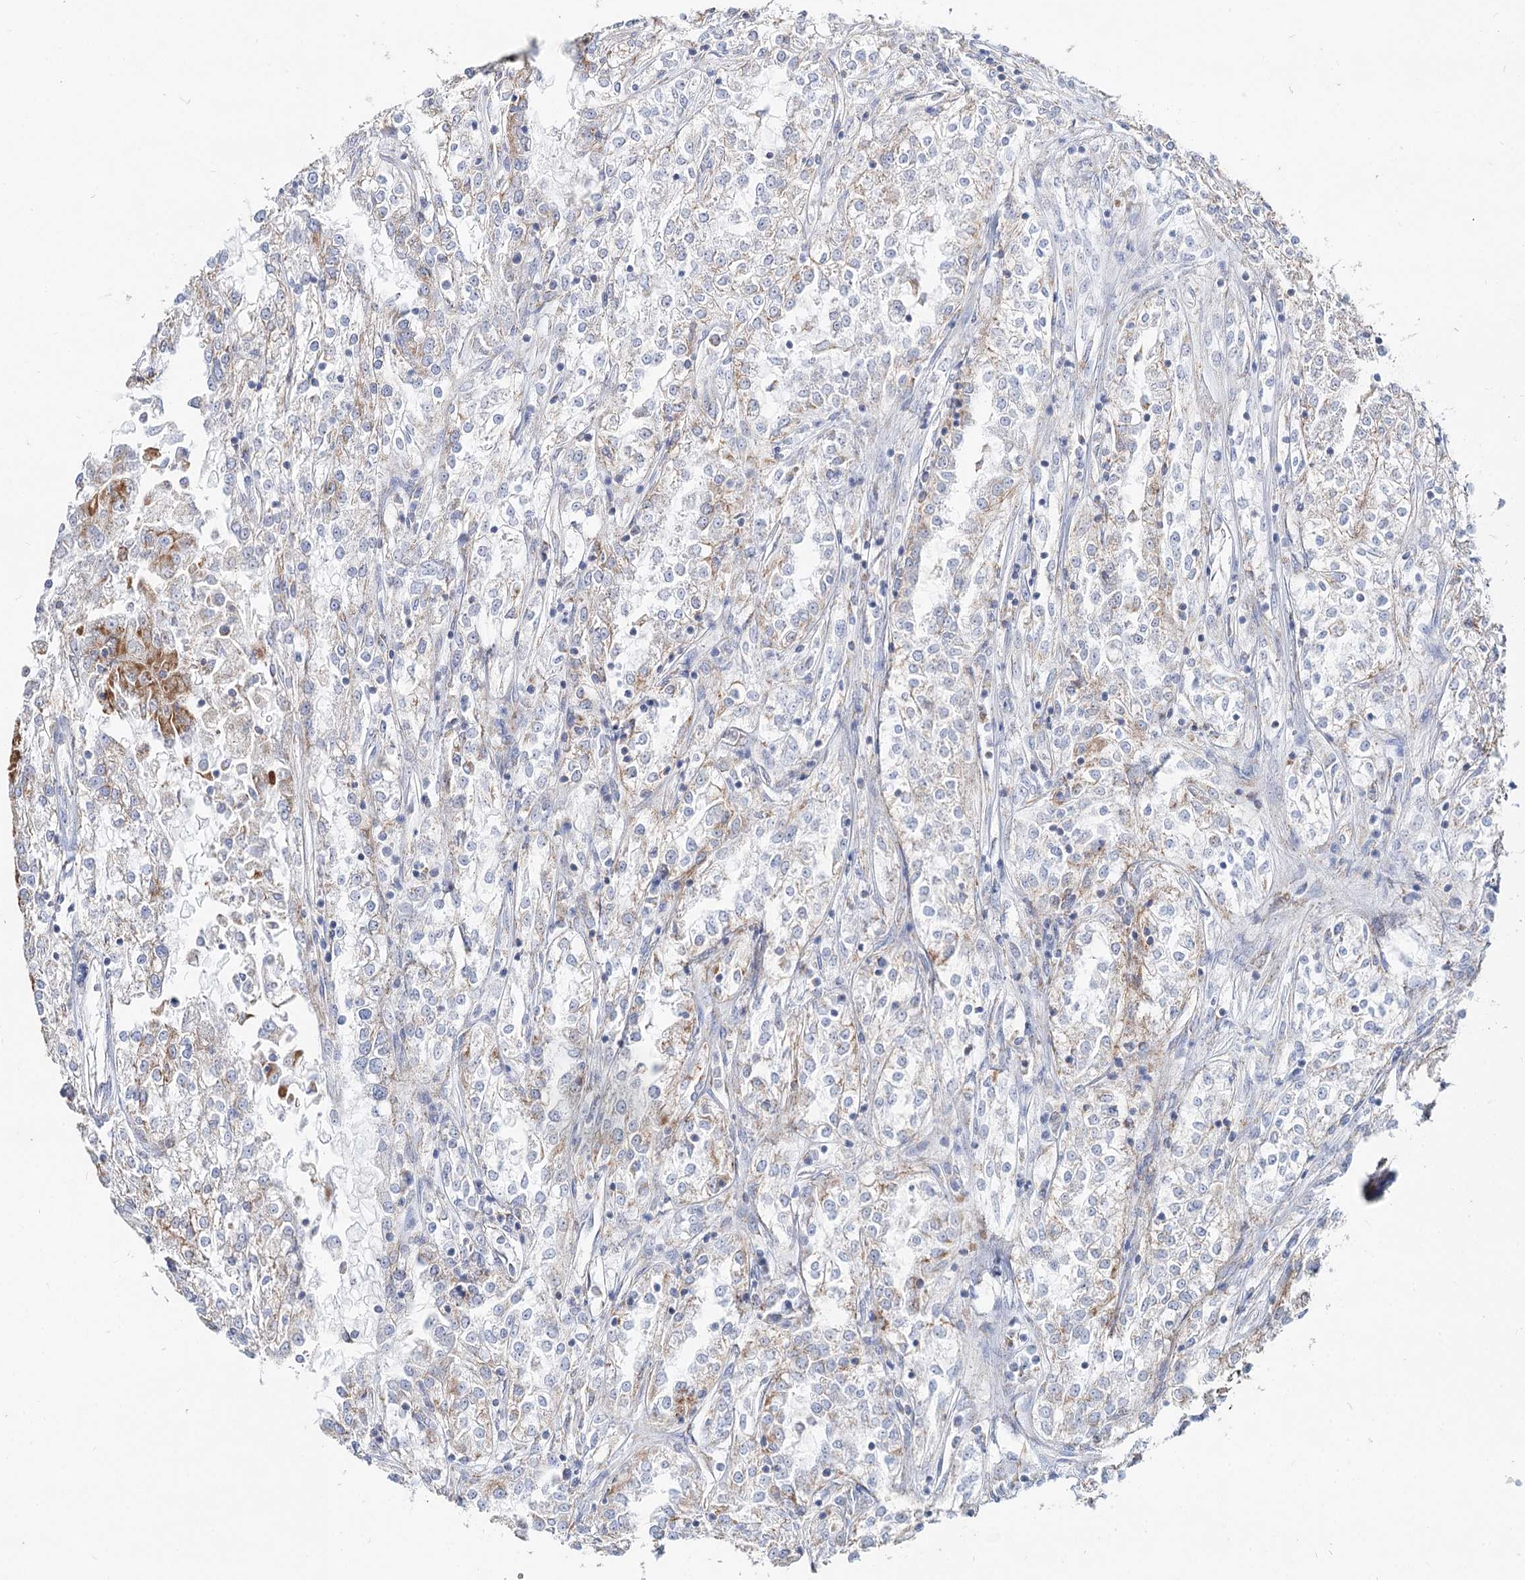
{"staining": {"intensity": "negative", "quantity": "none", "location": "none"}, "tissue": "renal cancer", "cell_type": "Tumor cells", "image_type": "cancer", "snomed": [{"axis": "morphology", "description": "Adenocarcinoma, NOS"}, {"axis": "topography", "description": "Kidney"}], "caption": "High power microscopy photomicrograph of an IHC image of renal cancer, revealing no significant staining in tumor cells.", "gene": "MCCC2", "patient": {"sex": "female", "age": 52}}